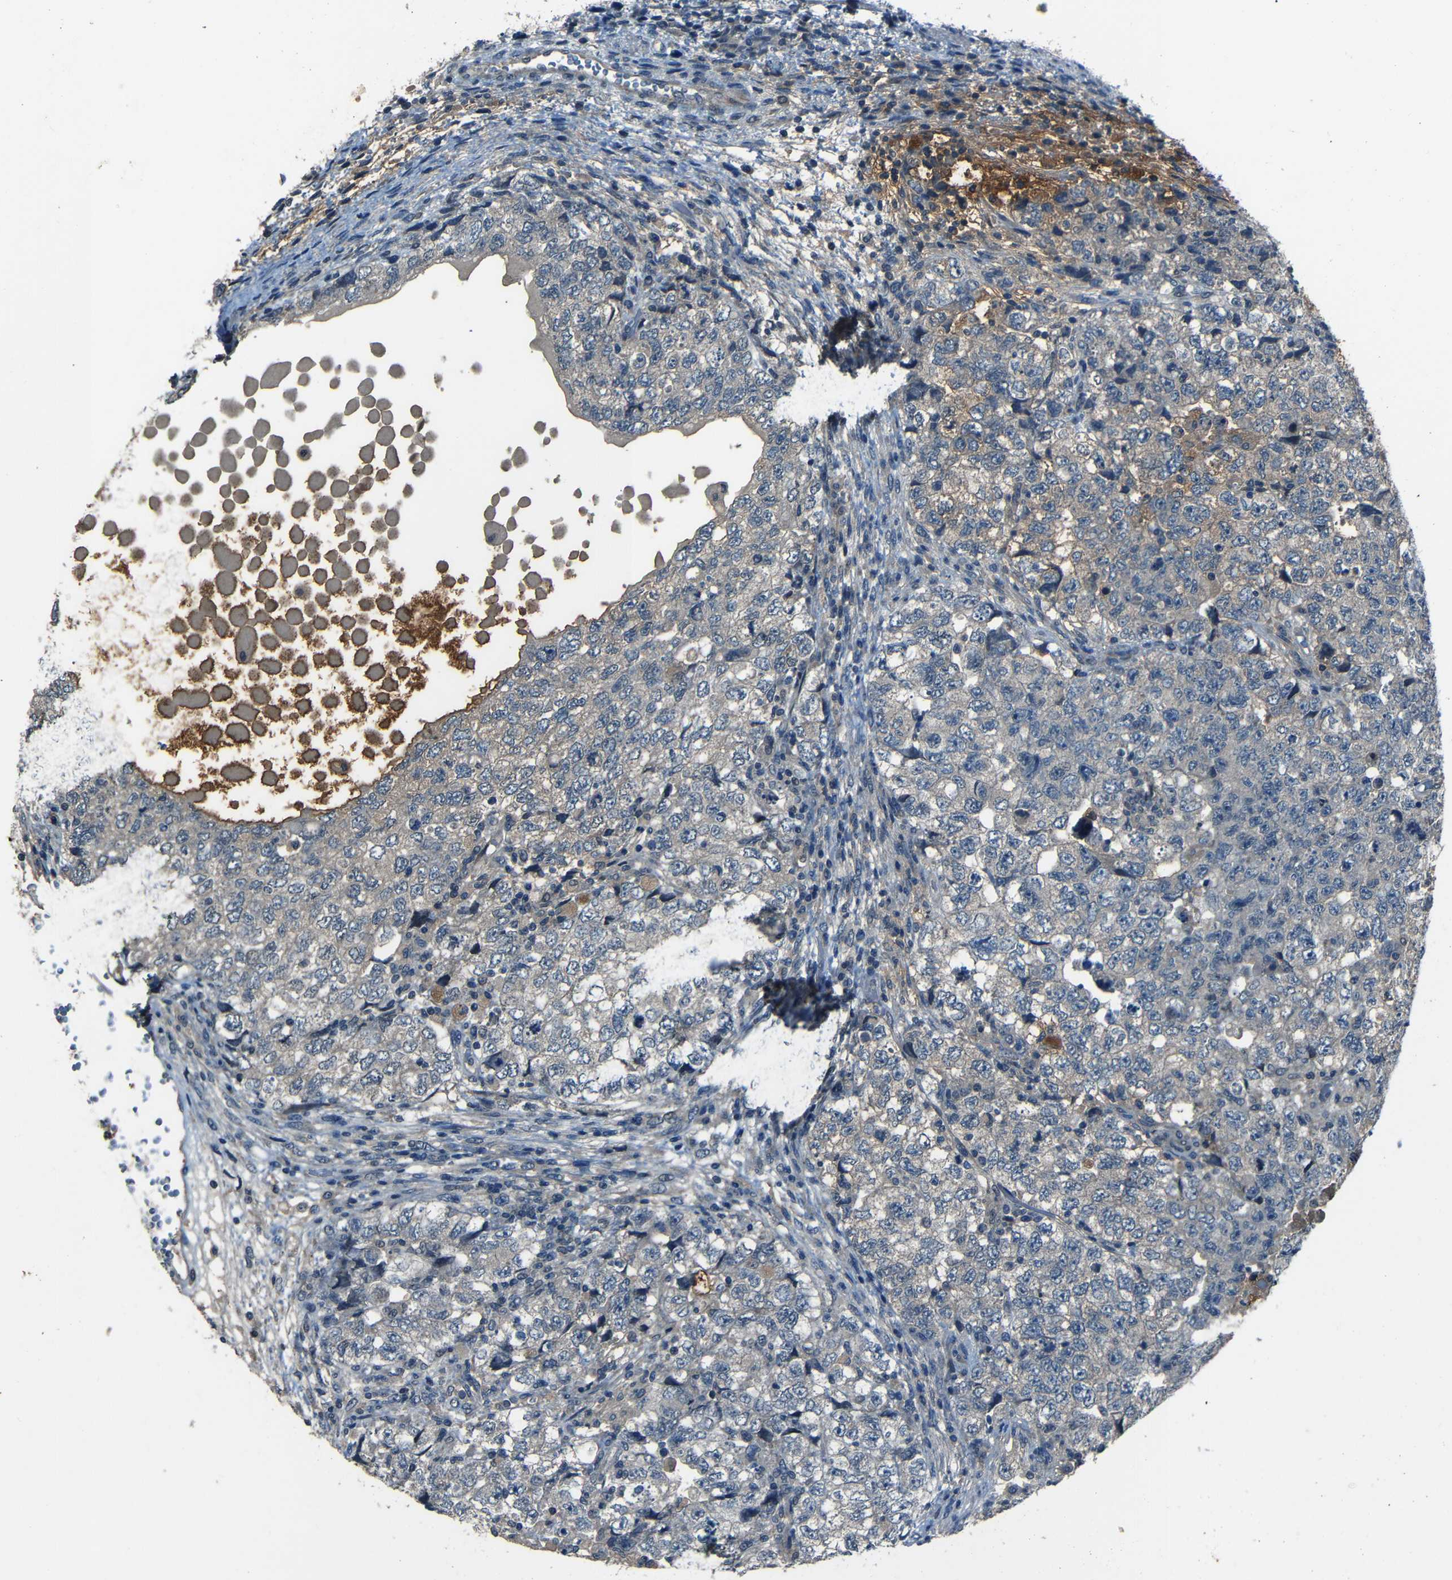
{"staining": {"intensity": "negative", "quantity": "none", "location": "none"}, "tissue": "testis cancer", "cell_type": "Tumor cells", "image_type": "cancer", "snomed": [{"axis": "morphology", "description": "Carcinoma, Embryonal, NOS"}, {"axis": "topography", "description": "Testis"}], "caption": "IHC micrograph of human embryonal carcinoma (testis) stained for a protein (brown), which exhibits no expression in tumor cells.", "gene": "SLA", "patient": {"sex": "male", "age": 36}}